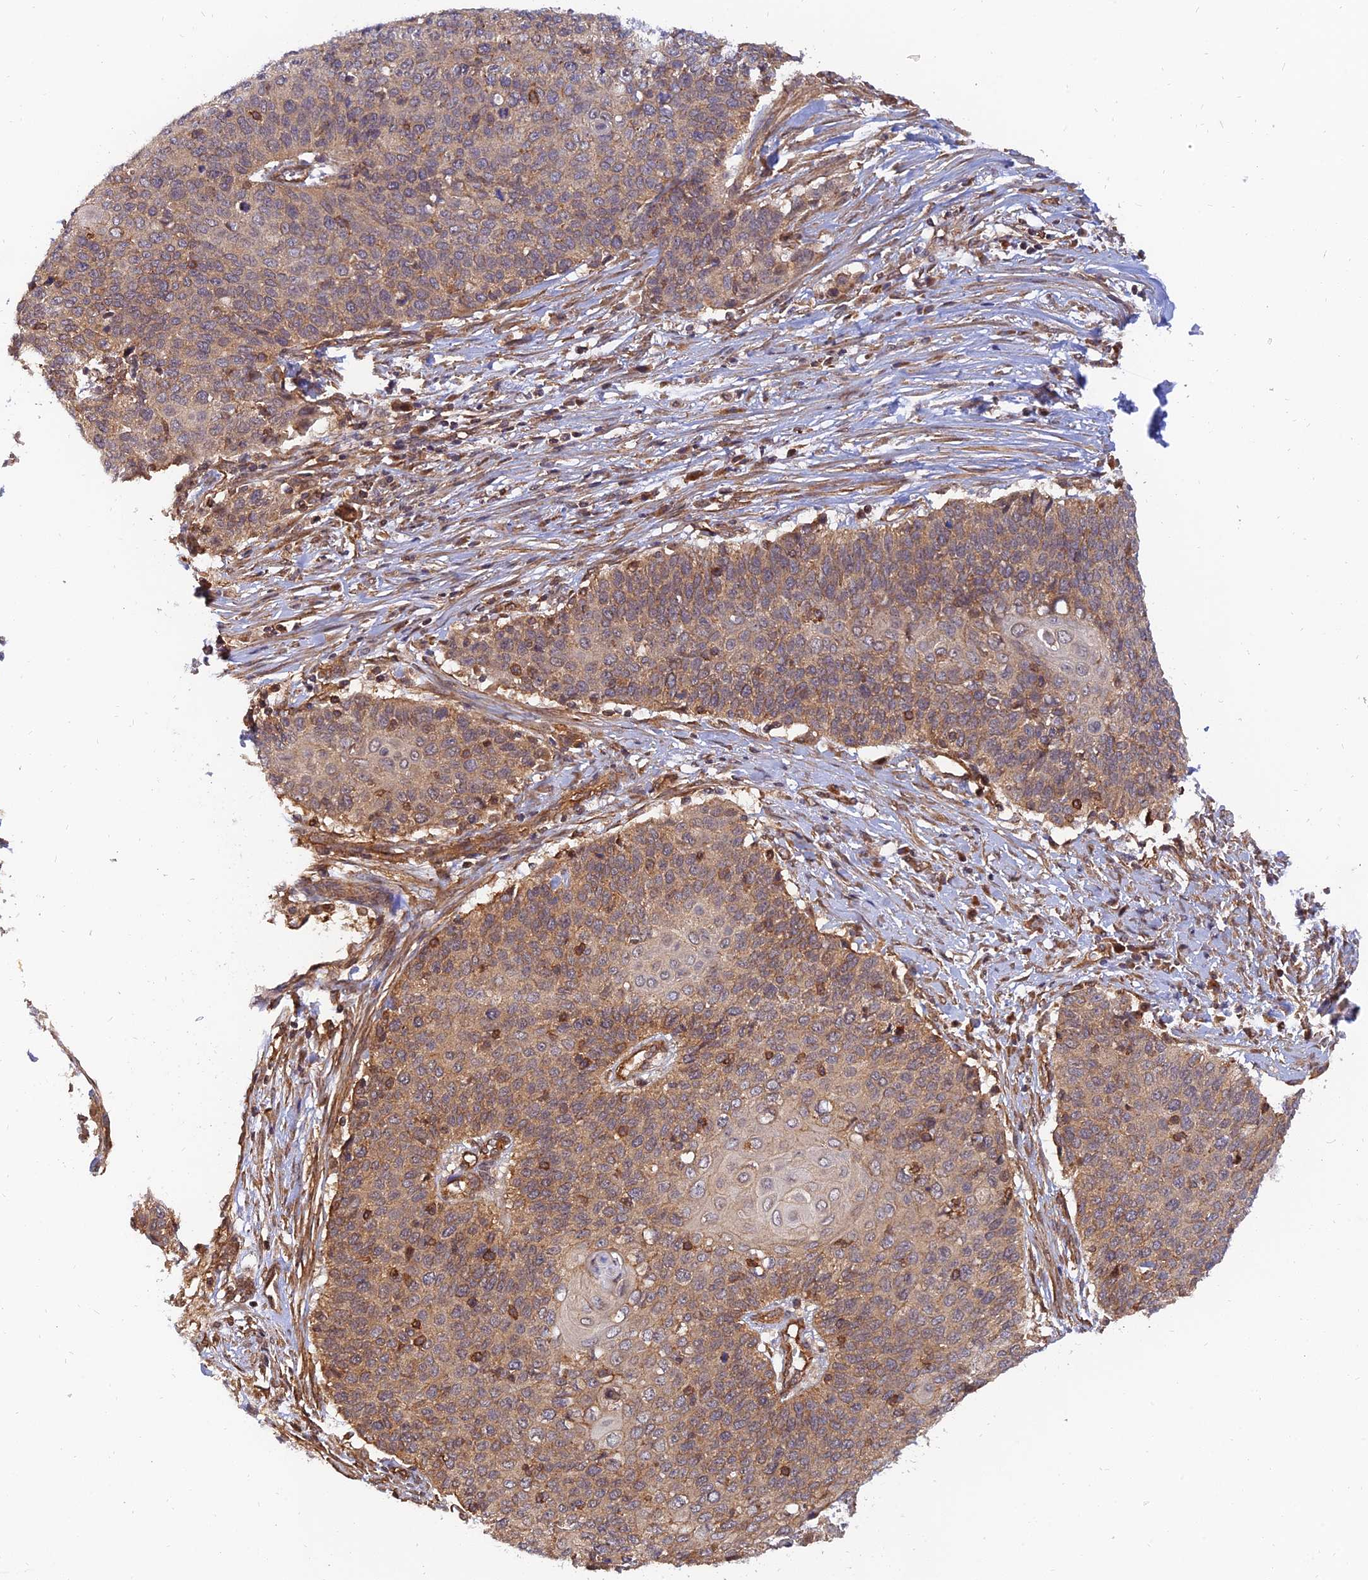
{"staining": {"intensity": "moderate", "quantity": ">75%", "location": "cytoplasmic/membranous"}, "tissue": "cervical cancer", "cell_type": "Tumor cells", "image_type": "cancer", "snomed": [{"axis": "morphology", "description": "Squamous cell carcinoma, NOS"}, {"axis": "topography", "description": "Cervix"}], "caption": "About >75% of tumor cells in cervical cancer display moderate cytoplasmic/membranous protein expression as visualized by brown immunohistochemical staining.", "gene": "WDR41", "patient": {"sex": "female", "age": 39}}